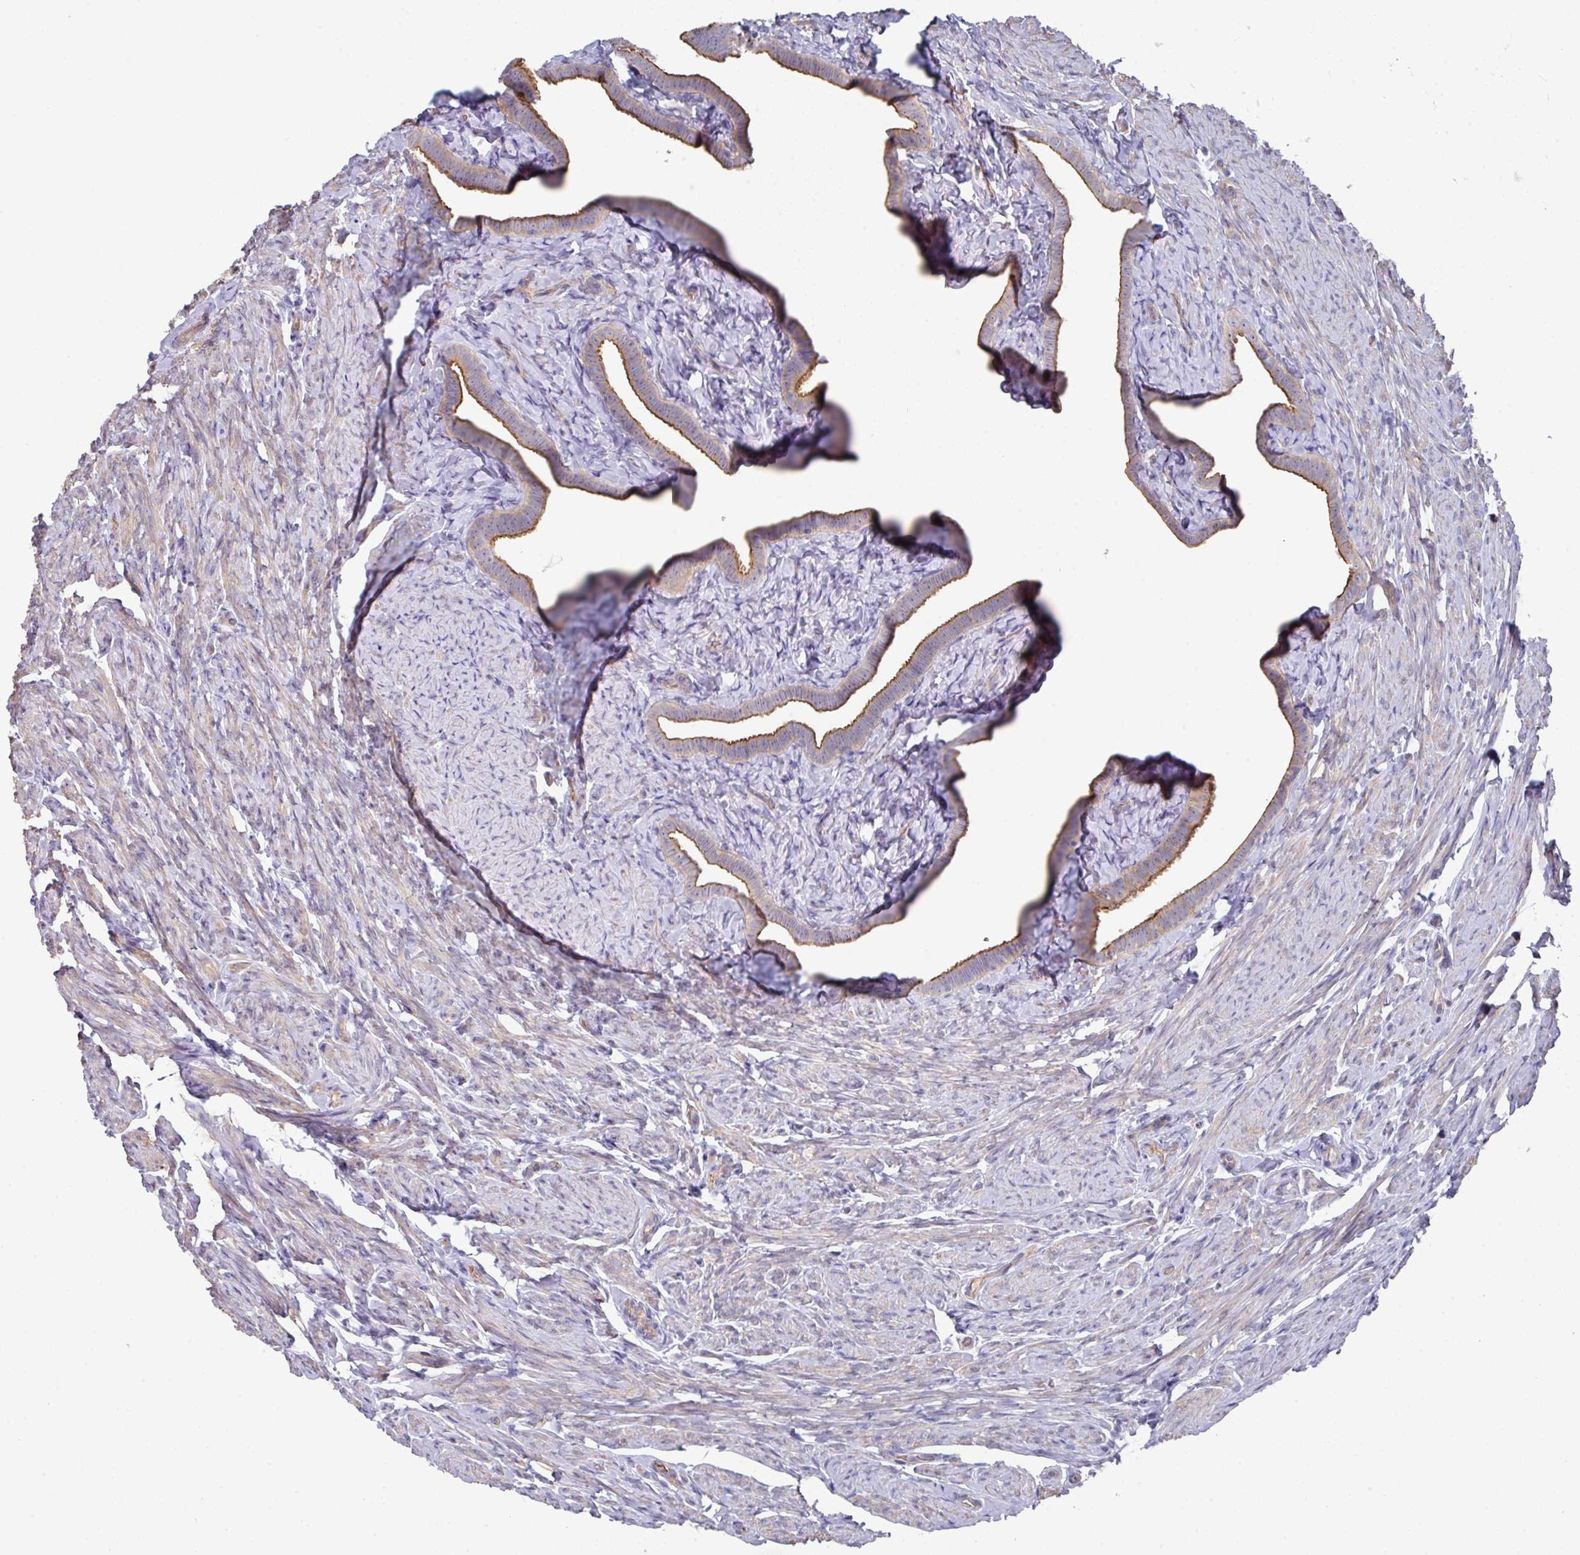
{"staining": {"intensity": "moderate", "quantity": ">75%", "location": "cytoplasmic/membranous"}, "tissue": "fallopian tube", "cell_type": "Glandular cells", "image_type": "normal", "snomed": [{"axis": "morphology", "description": "Normal tissue, NOS"}, {"axis": "topography", "description": "Fallopian tube"}], "caption": "Immunohistochemical staining of unremarkable fallopian tube shows moderate cytoplasmic/membranous protein staining in approximately >75% of glandular cells.", "gene": "PRR5", "patient": {"sex": "female", "age": 69}}